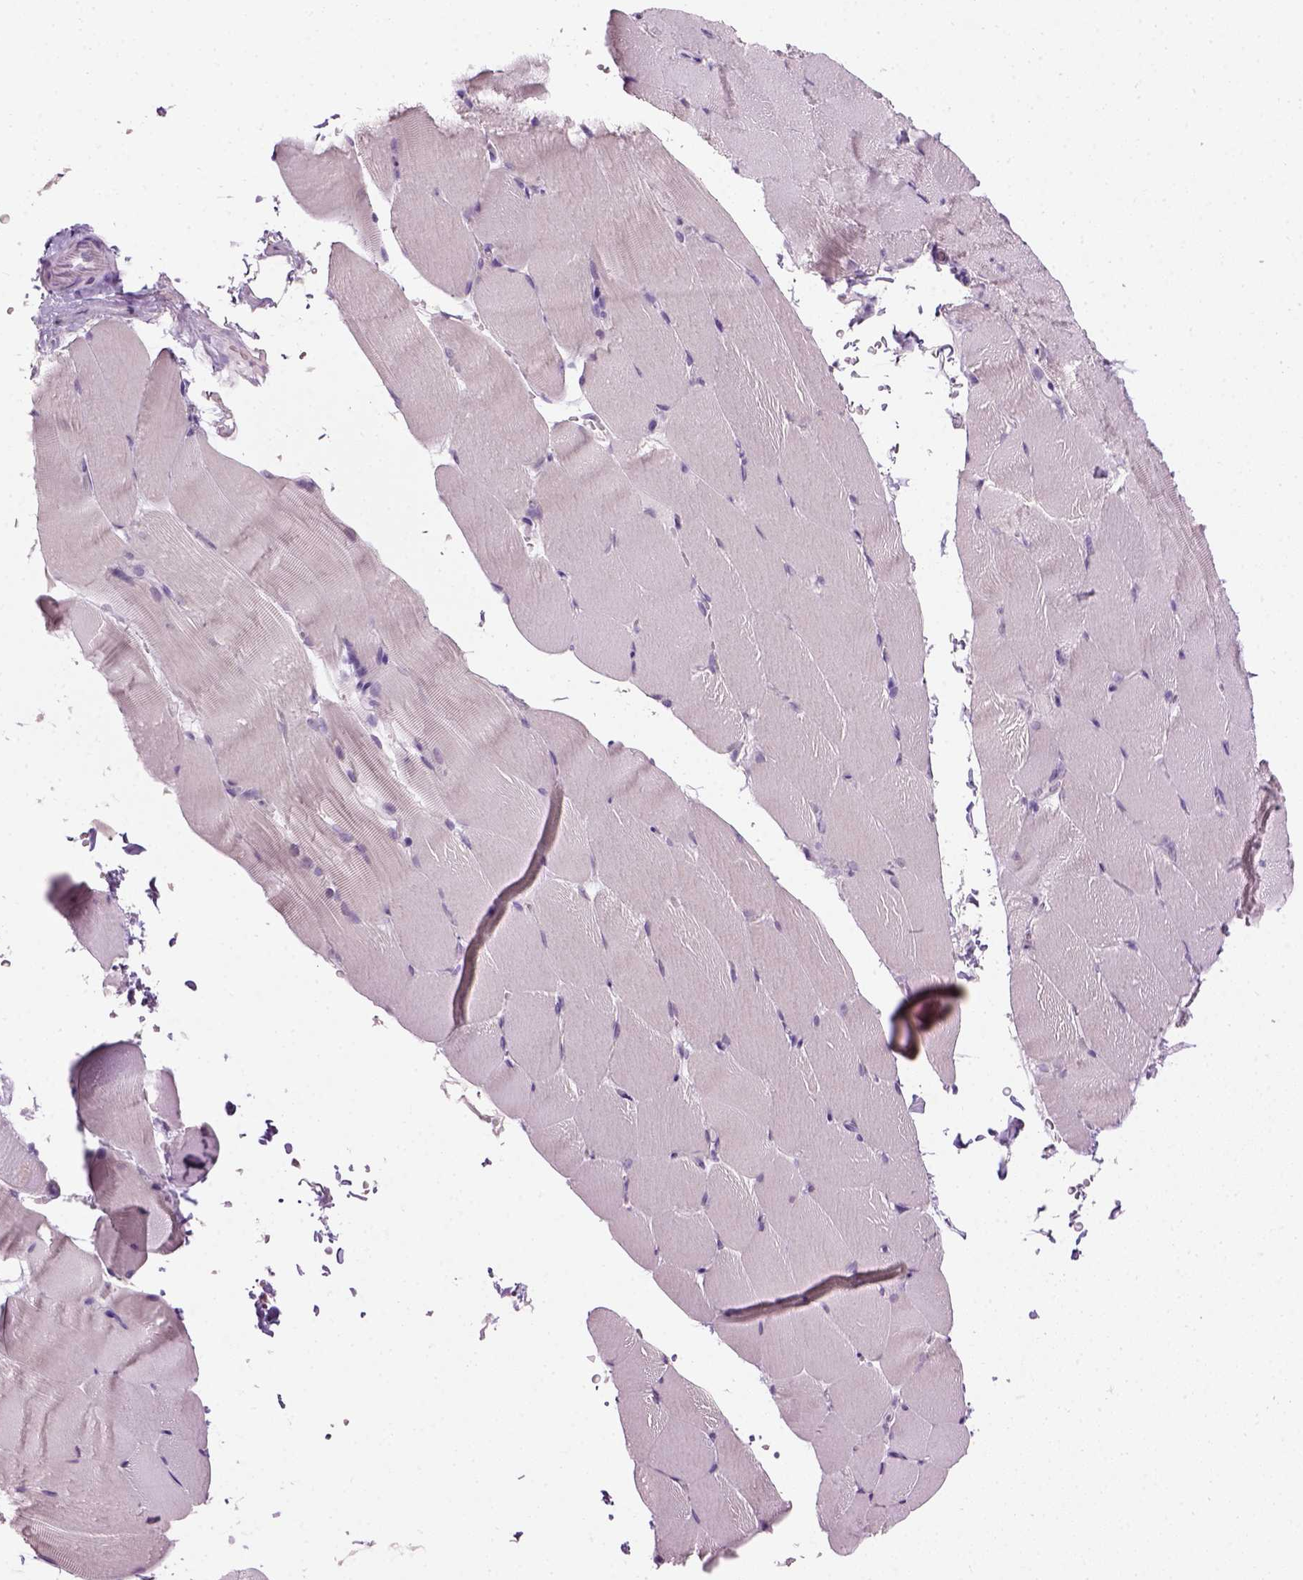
{"staining": {"intensity": "negative", "quantity": "none", "location": "none"}, "tissue": "skeletal muscle", "cell_type": "Myocytes", "image_type": "normal", "snomed": [{"axis": "morphology", "description": "Normal tissue, NOS"}, {"axis": "topography", "description": "Skeletal muscle"}], "caption": "Photomicrograph shows no significant protein expression in myocytes of normal skeletal muscle.", "gene": "GABRB2", "patient": {"sex": "female", "age": 37}}